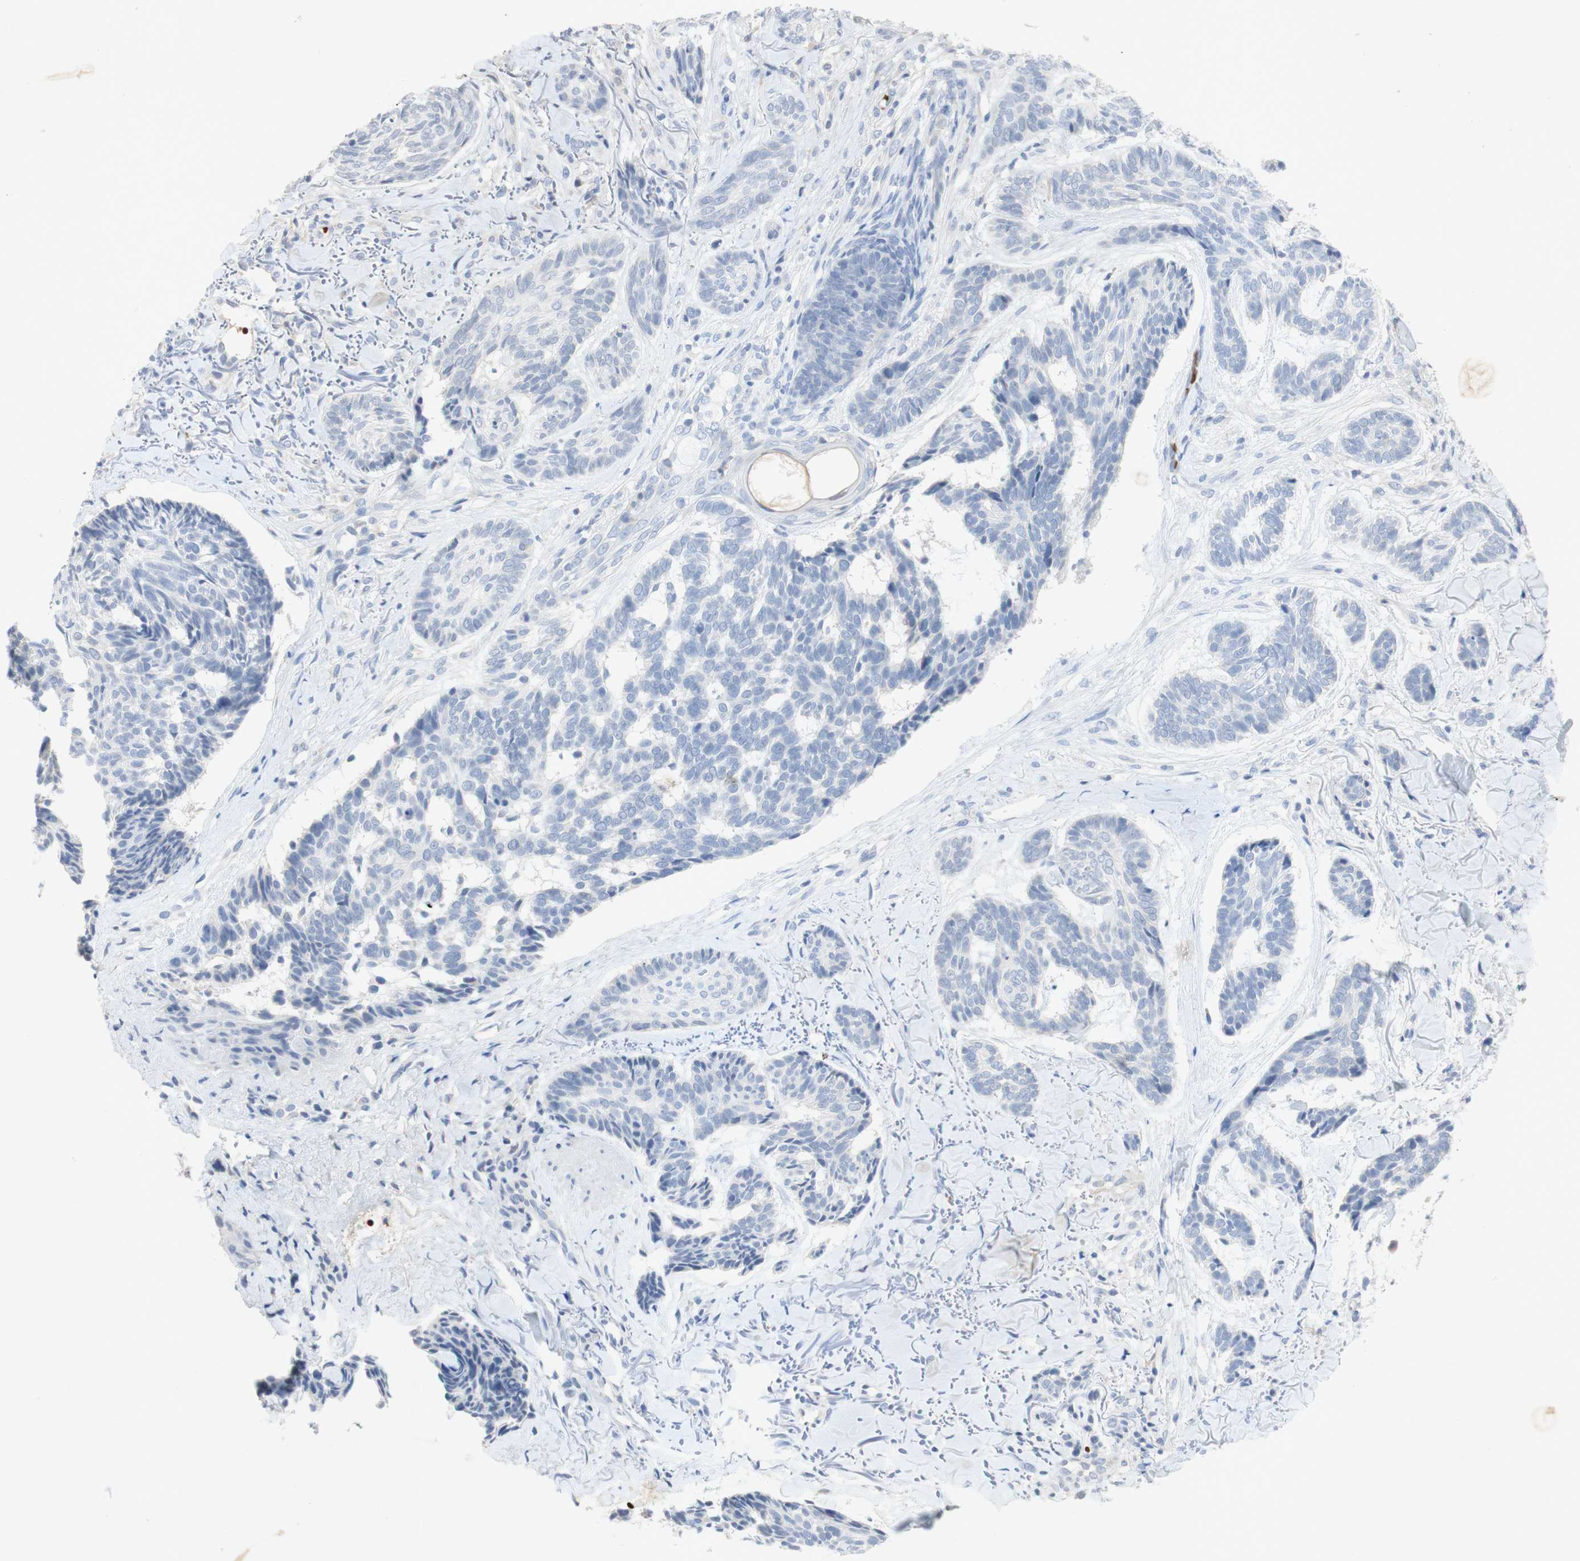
{"staining": {"intensity": "negative", "quantity": "none", "location": "none"}, "tissue": "skin cancer", "cell_type": "Tumor cells", "image_type": "cancer", "snomed": [{"axis": "morphology", "description": "Basal cell carcinoma"}, {"axis": "topography", "description": "Skin"}], "caption": "Tumor cells show no significant staining in basal cell carcinoma (skin).", "gene": "EPO", "patient": {"sex": "male", "age": 43}}